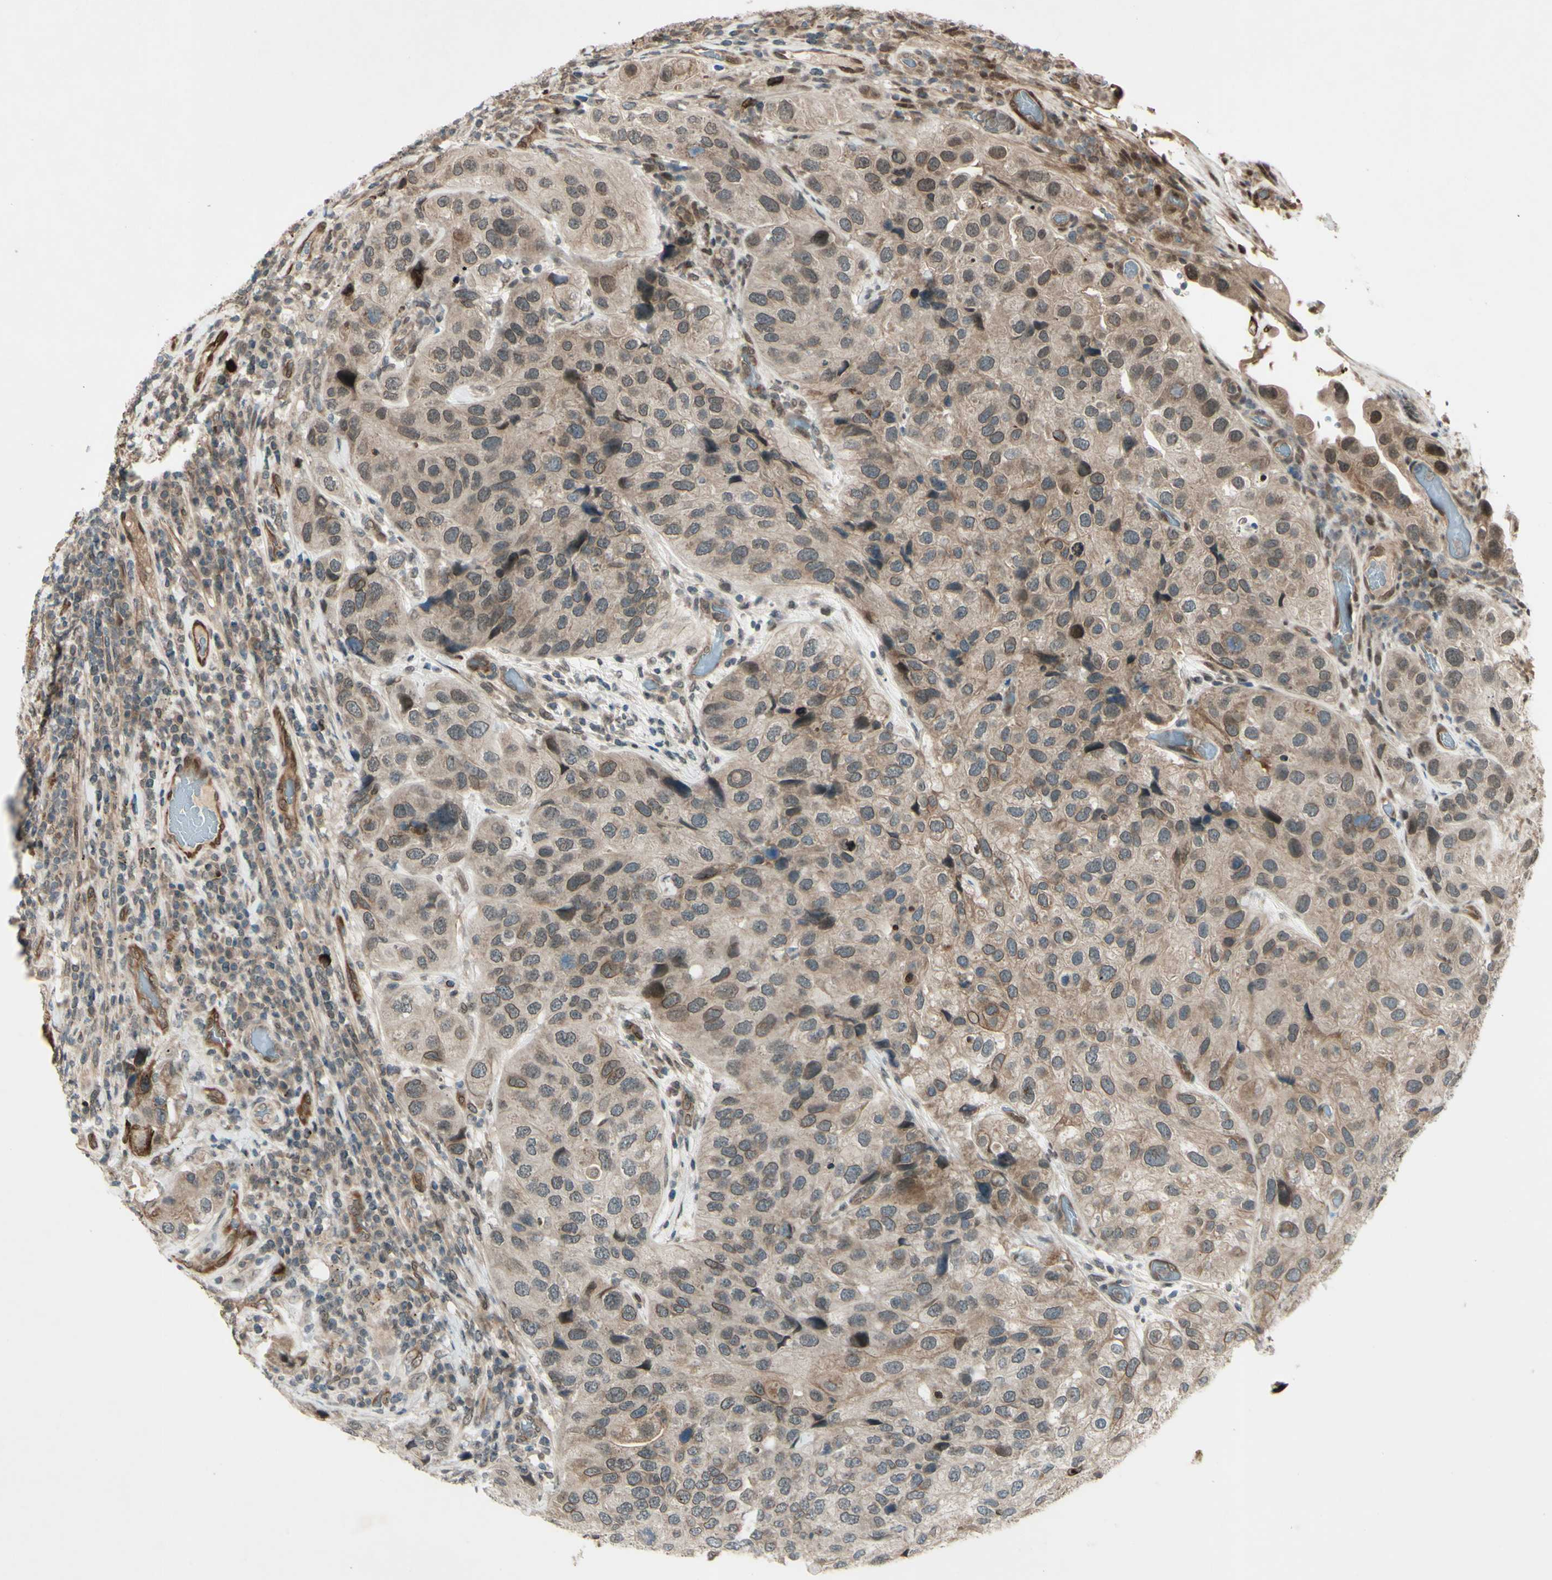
{"staining": {"intensity": "moderate", "quantity": ">75%", "location": "cytoplasmic/membranous,nuclear"}, "tissue": "urothelial cancer", "cell_type": "Tumor cells", "image_type": "cancer", "snomed": [{"axis": "morphology", "description": "Urothelial carcinoma, High grade"}, {"axis": "topography", "description": "Urinary bladder"}], "caption": "Protein staining of high-grade urothelial carcinoma tissue shows moderate cytoplasmic/membranous and nuclear staining in approximately >75% of tumor cells.", "gene": "MLF2", "patient": {"sex": "female", "age": 64}}